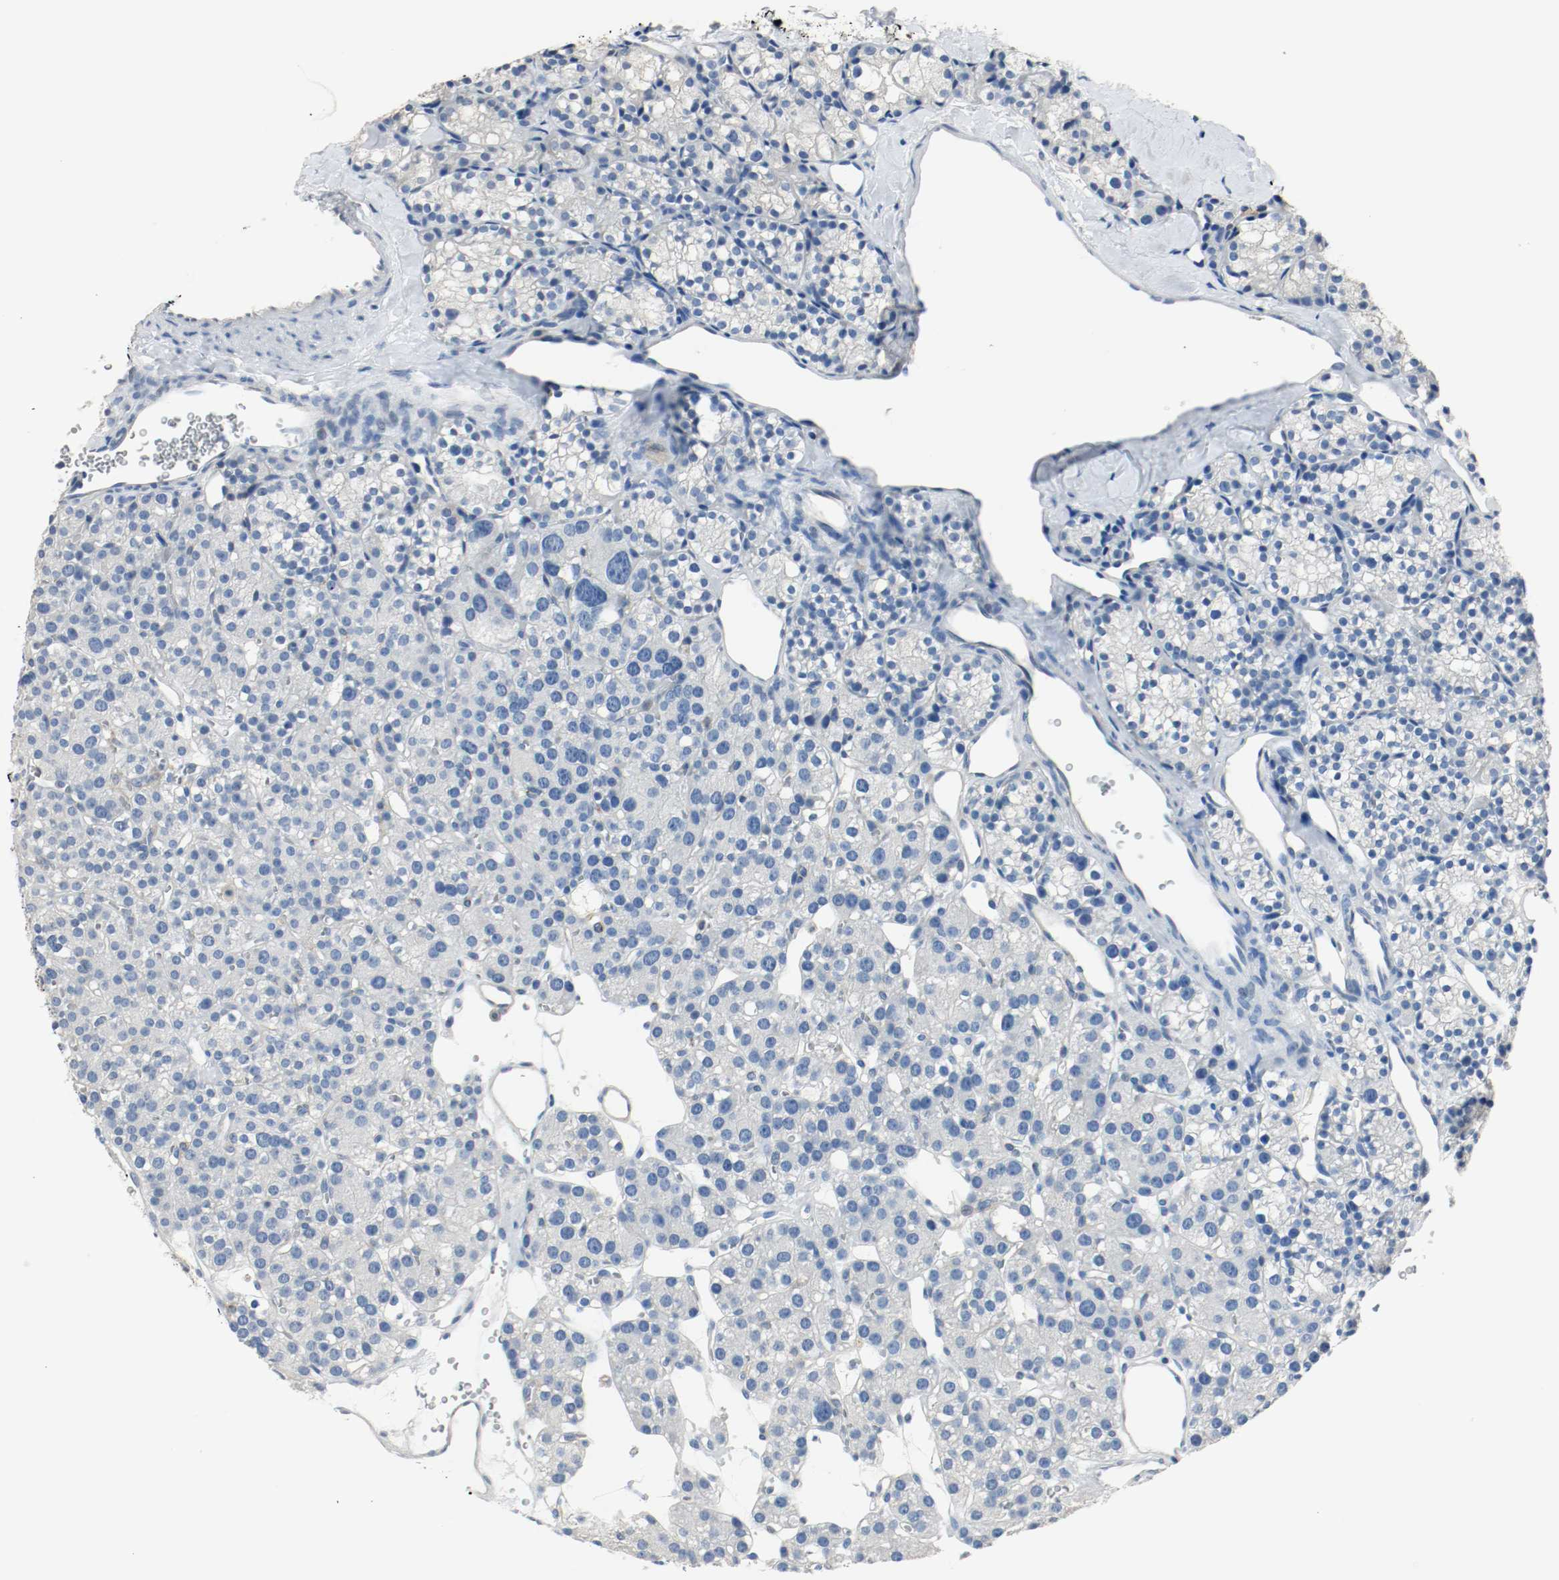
{"staining": {"intensity": "negative", "quantity": "none", "location": "none"}, "tissue": "parathyroid gland", "cell_type": "Glandular cells", "image_type": "normal", "snomed": [{"axis": "morphology", "description": "Normal tissue, NOS"}, {"axis": "topography", "description": "Parathyroid gland"}], "caption": "Immunohistochemistry (IHC) of normal human parathyroid gland displays no staining in glandular cells.", "gene": "LAMB1", "patient": {"sex": "female", "age": 64}}